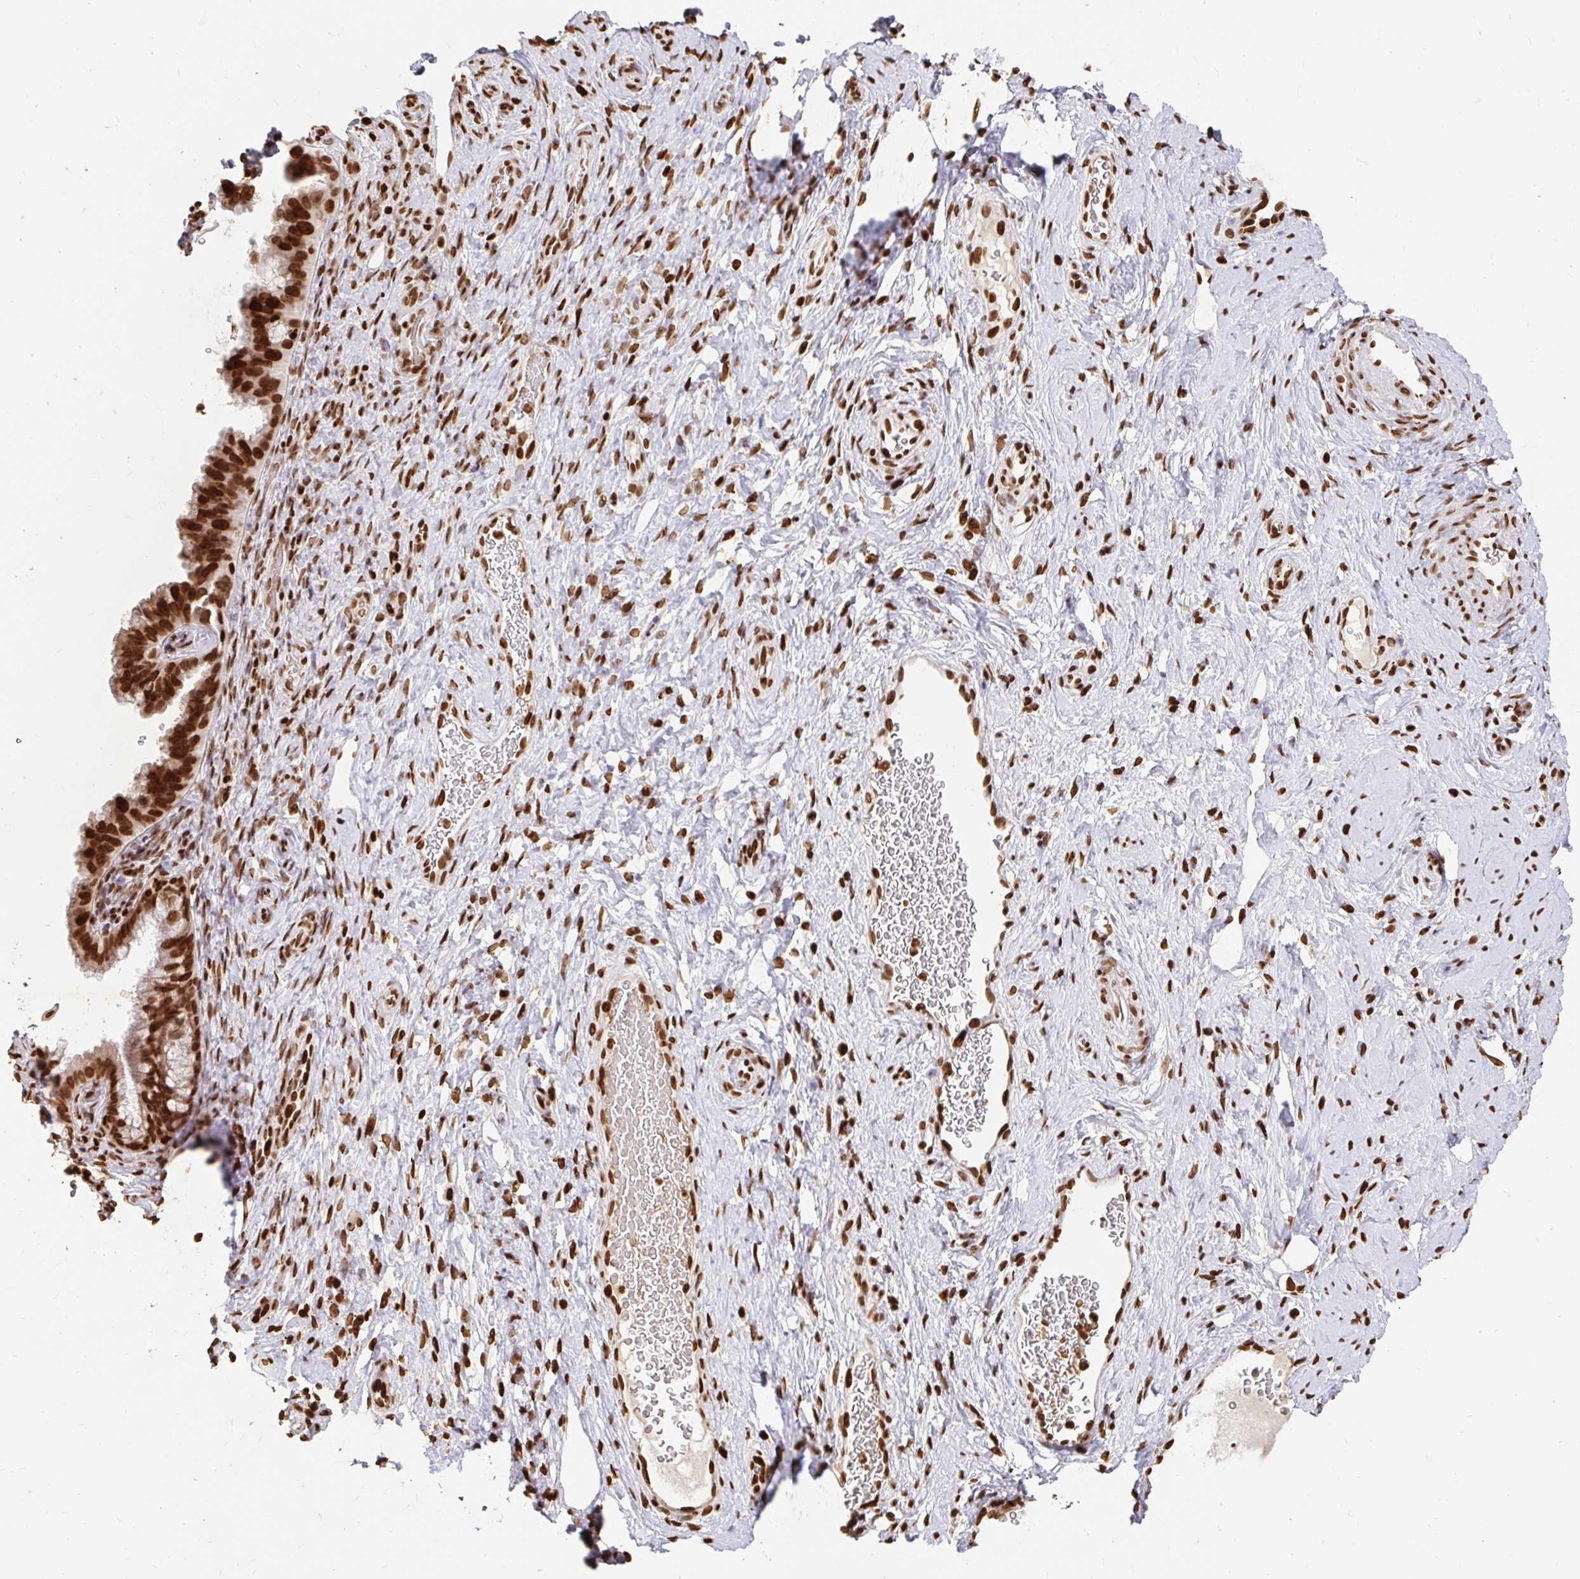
{"staining": {"intensity": "strong", "quantity": ">75%", "location": "nuclear"}, "tissue": "cervix", "cell_type": "Glandular cells", "image_type": "normal", "snomed": [{"axis": "morphology", "description": "Normal tissue, NOS"}, {"axis": "topography", "description": "Cervix"}], "caption": "This micrograph exhibits immunohistochemistry staining of normal cervix, with high strong nuclear staining in approximately >75% of glandular cells.", "gene": "H2BC5", "patient": {"sex": "female", "age": 34}}